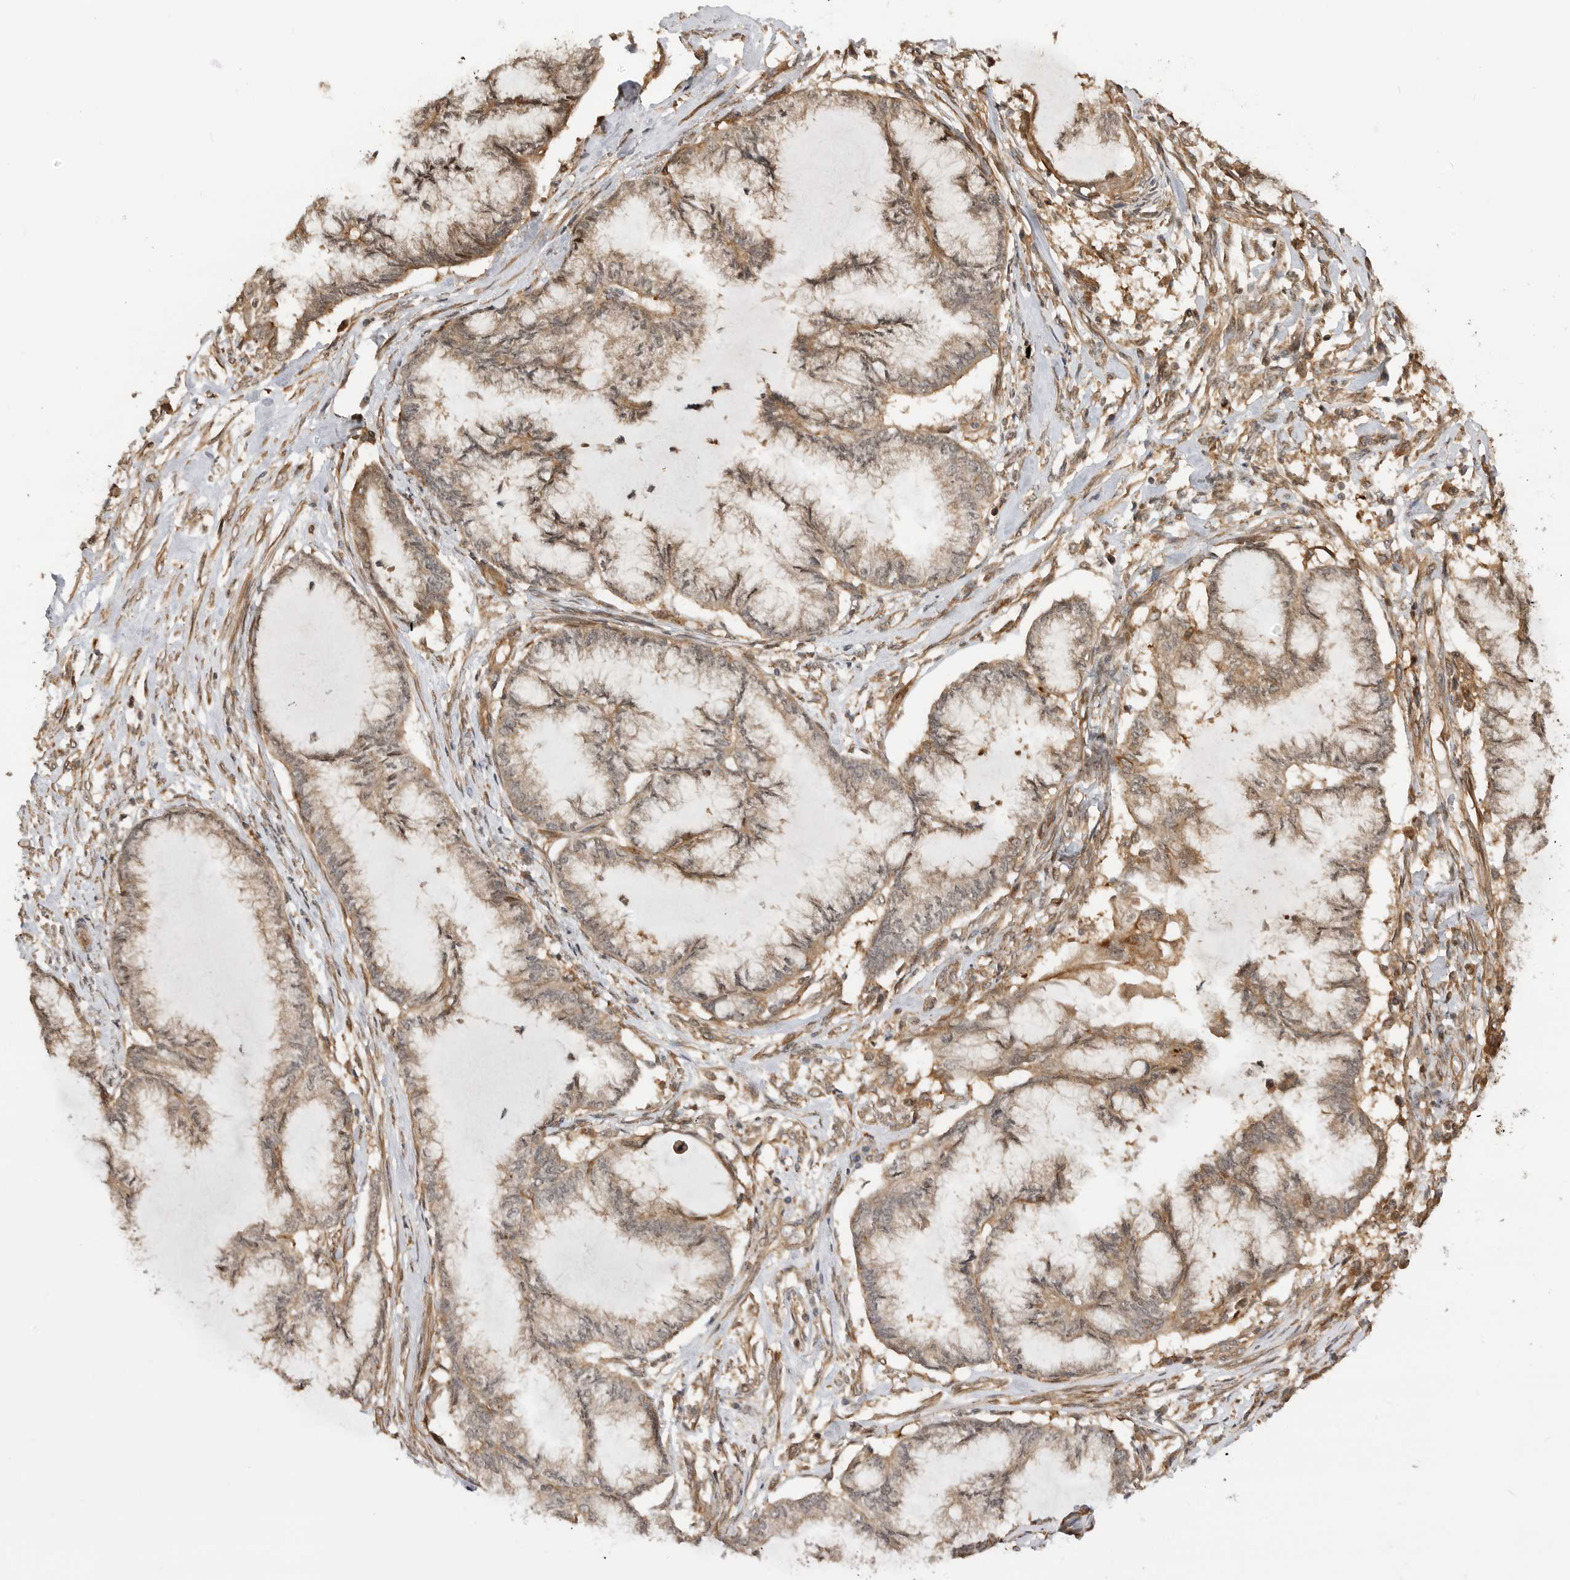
{"staining": {"intensity": "weak", "quantity": ">75%", "location": "cytoplasmic/membranous"}, "tissue": "endometrial cancer", "cell_type": "Tumor cells", "image_type": "cancer", "snomed": [{"axis": "morphology", "description": "Adenocarcinoma, NOS"}, {"axis": "topography", "description": "Endometrium"}], "caption": "This is an image of immunohistochemistry (IHC) staining of adenocarcinoma (endometrial), which shows weak positivity in the cytoplasmic/membranous of tumor cells.", "gene": "ADPRS", "patient": {"sex": "female", "age": 86}}